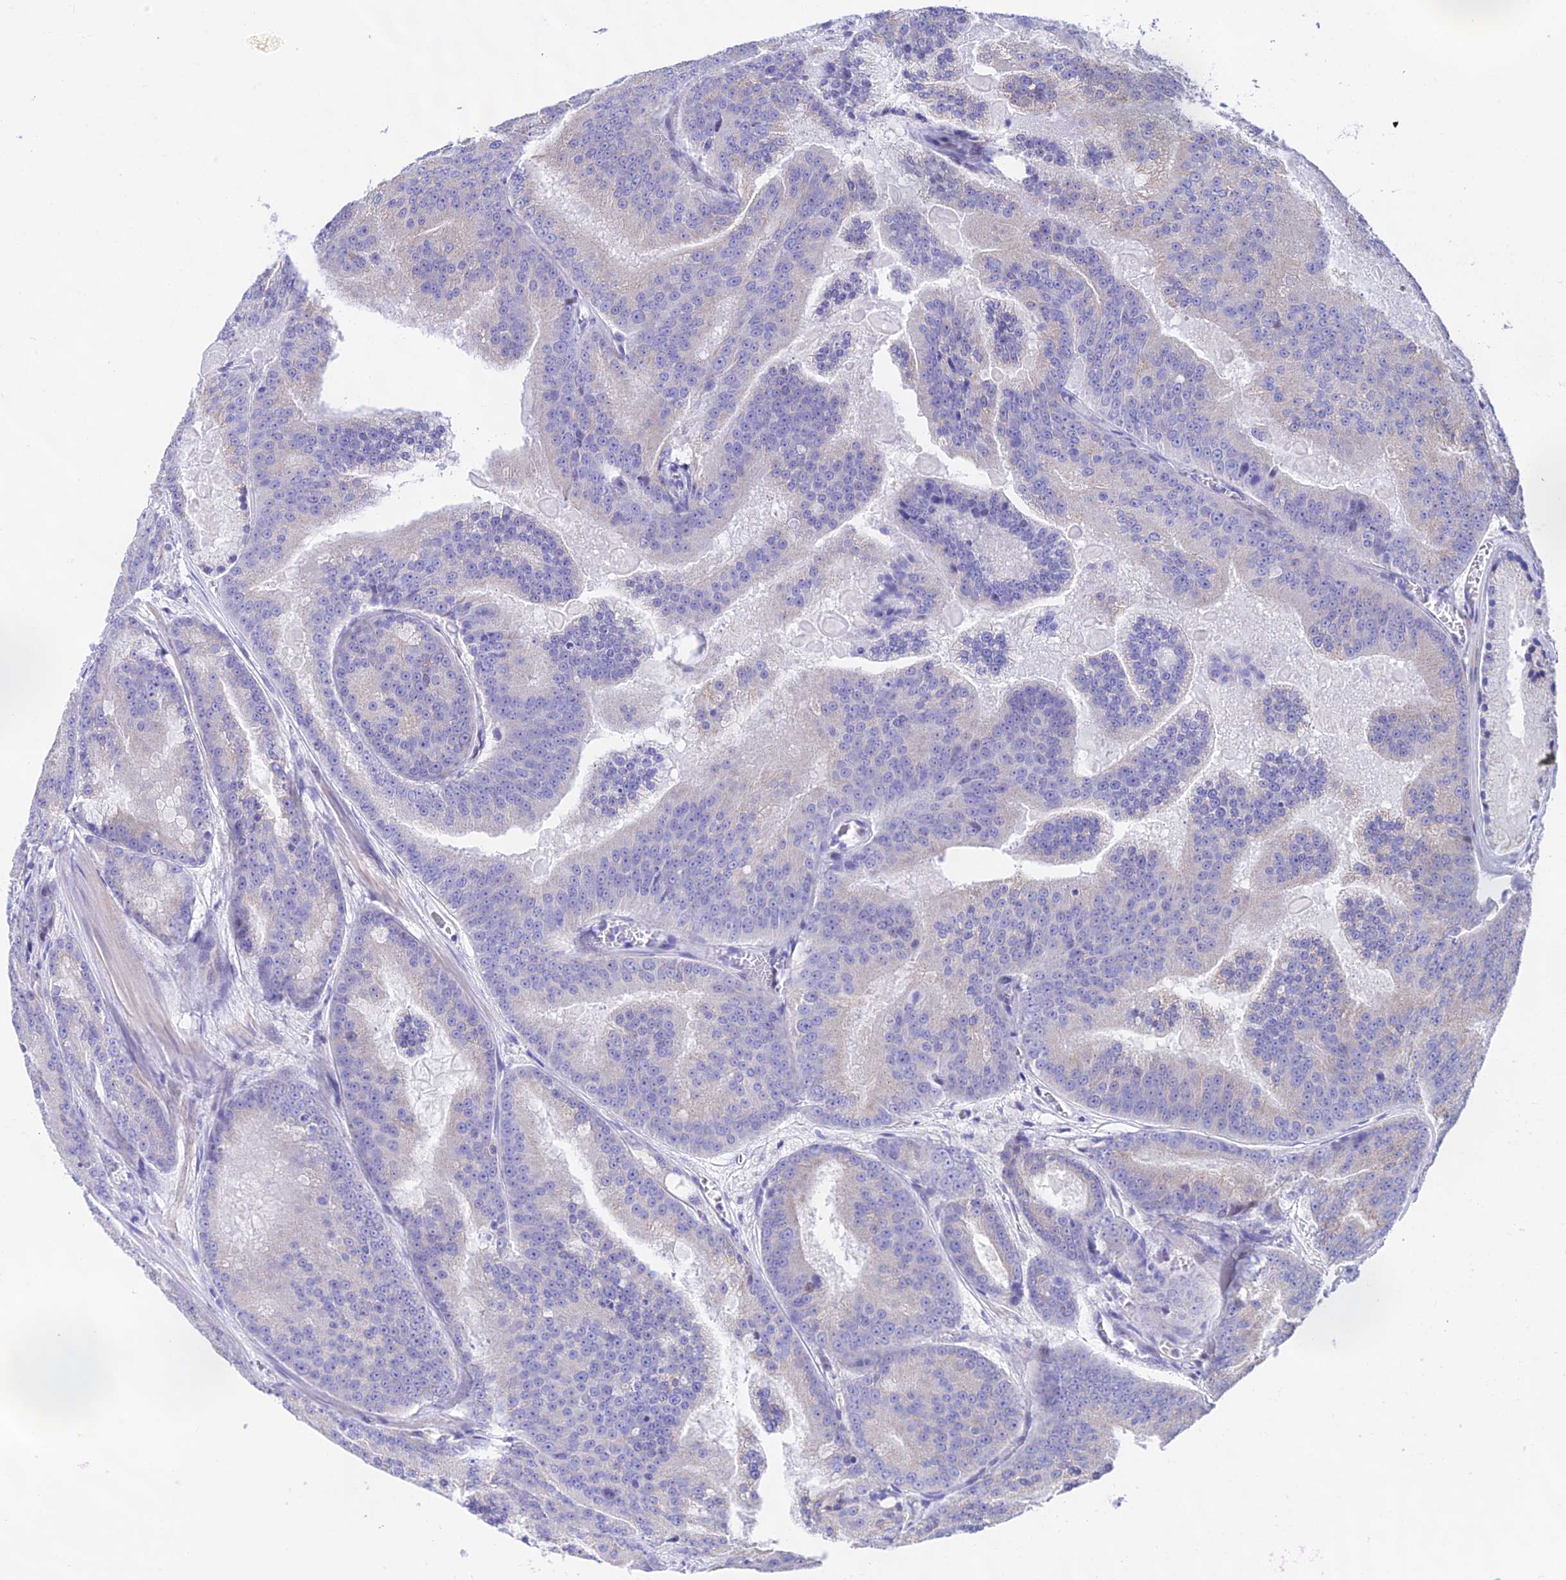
{"staining": {"intensity": "negative", "quantity": "none", "location": "none"}, "tissue": "prostate cancer", "cell_type": "Tumor cells", "image_type": "cancer", "snomed": [{"axis": "morphology", "description": "Adenocarcinoma, High grade"}, {"axis": "topography", "description": "Prostate"}], "caption": "The micrograph demonstrates no staining of tumor cells in prostate high-grade adenocarcinoma. Nuclei are stained in blue.", "gene": "PRIM1", "patient": {"sex": "male", "age": 61}}